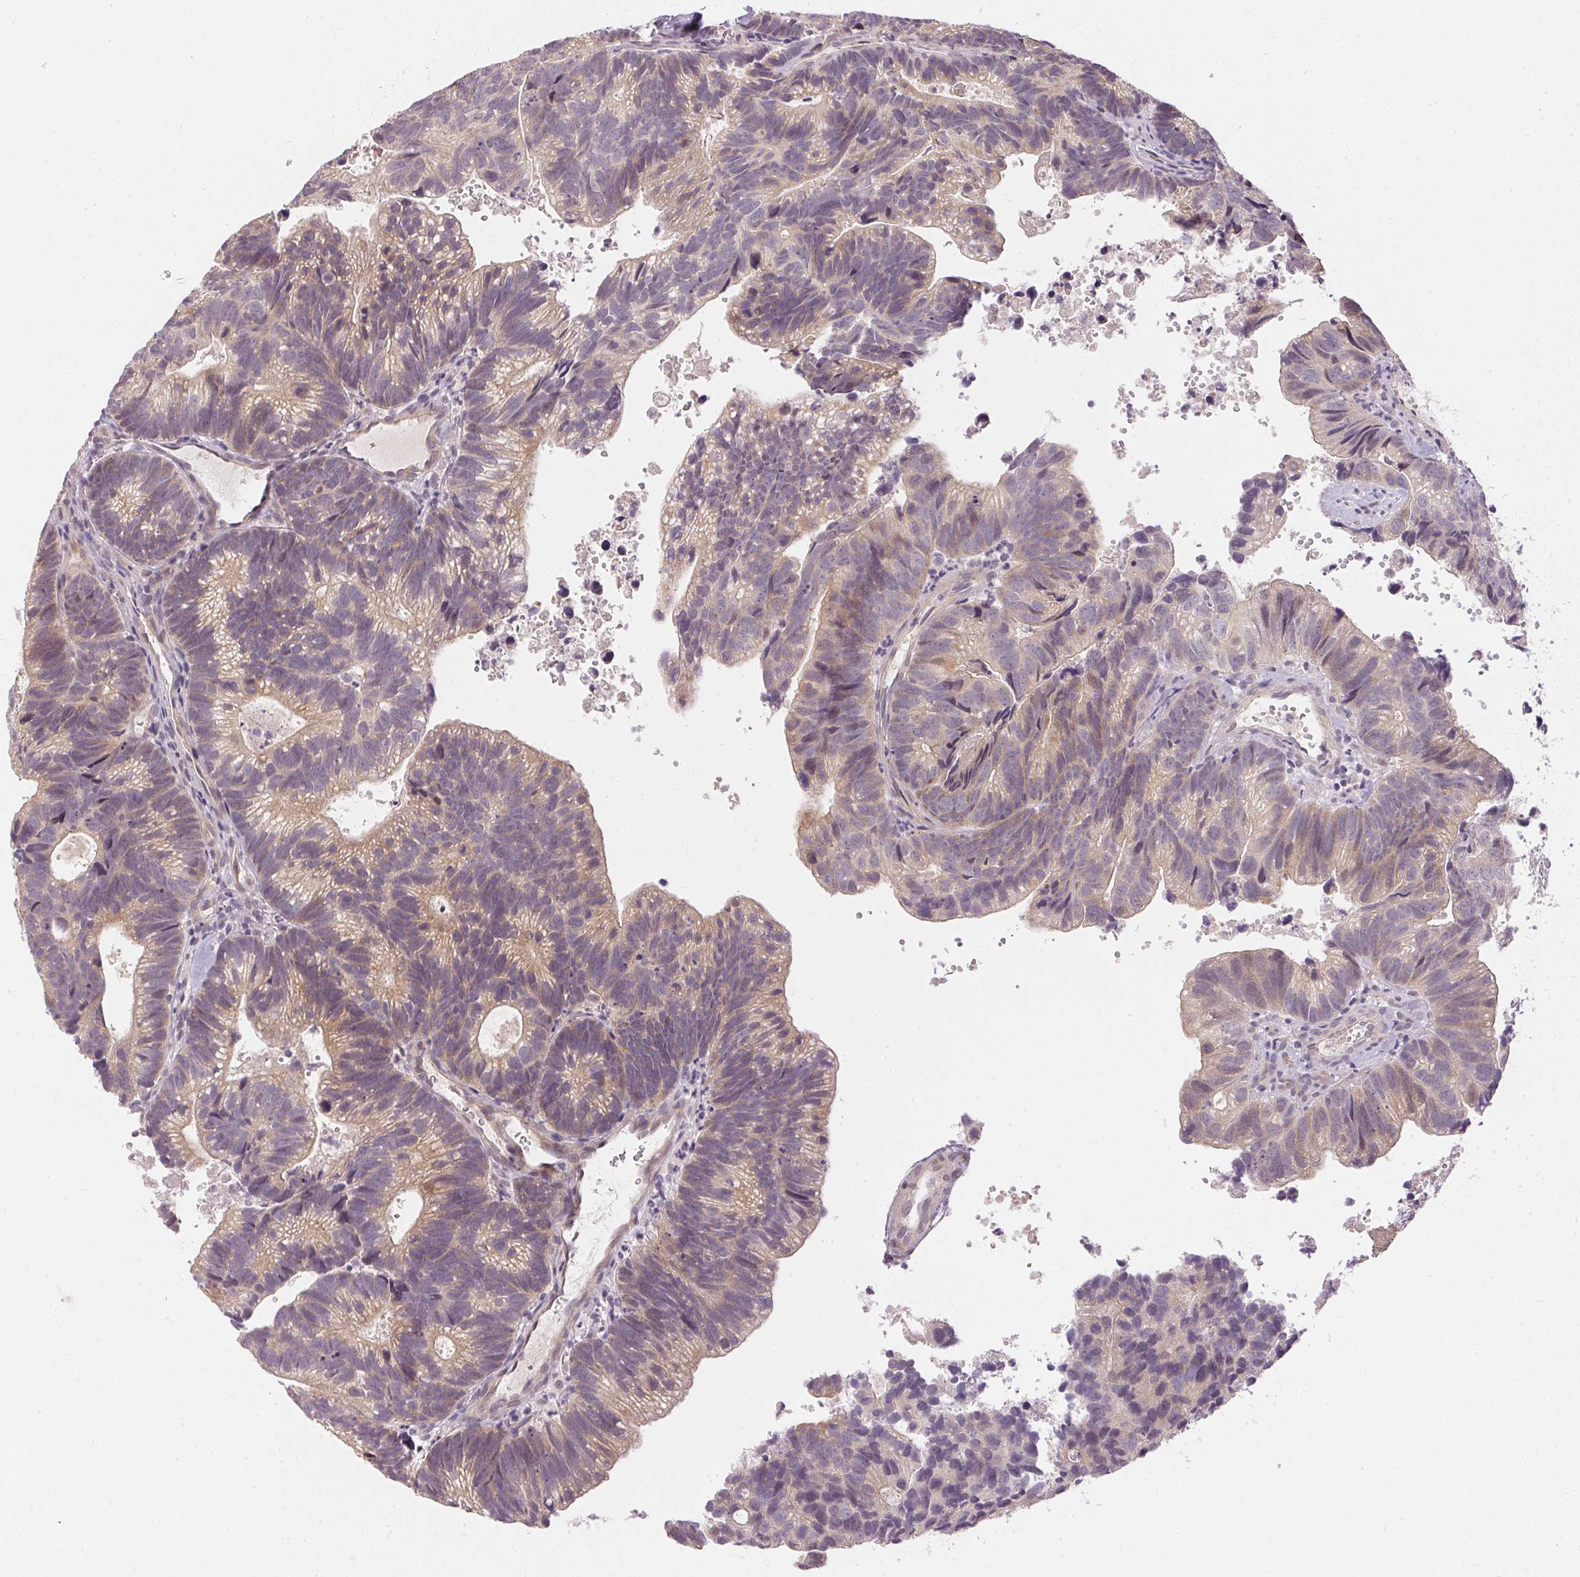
{"staining": {"intensity": "weak", "quantity": "25%-75%", "location": "cytoplasmic/membranous"}, "tissue": "head and neck cancer", "cell_type": "Tumor cells", "image_type": "cancer", "snomed": [{"axis": "morphology", "description": "Adenocarcinoma, NOS"}, {"axis": "topography", "description": "Head-Neck"}], "caption": "Human adenocarcinoma (head and neck) stained for a protein (brown) exhibits weak cytoplasmic/membranous positive positivity in about 25%-75% of tumor cells.", "gene": "TTC23L", "patient": {"sex": "male", "age": 62}}